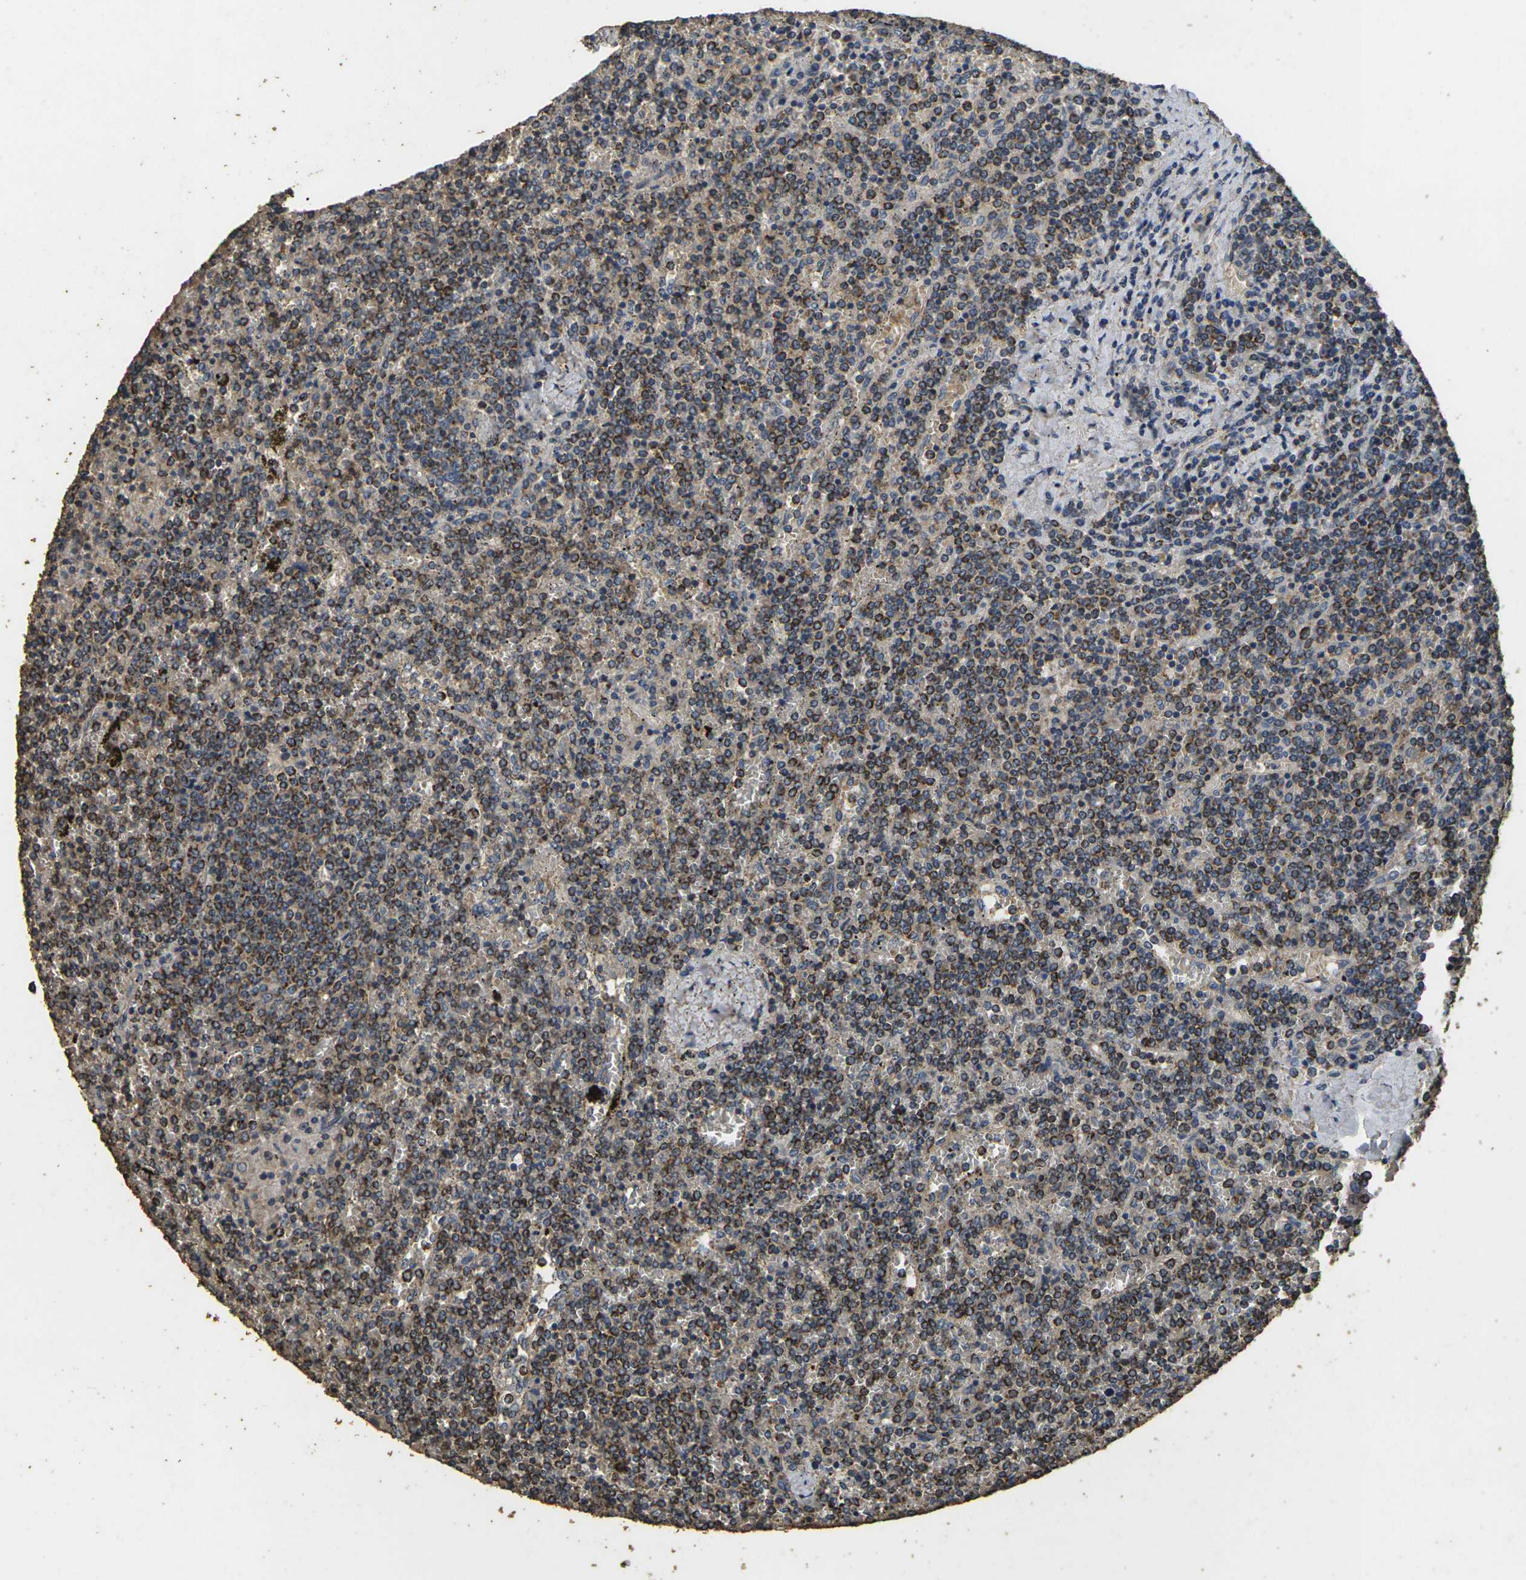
{"staining": {"intensity": "moderate", "quantity": ">75%", "location": "cytoplasmic/membranous"}, "tissue": "lymphoma", "cell_type": "Tumor cells", "image_type": "cancer", "snomed": [{"axis": "morphology", "description": "Malignant lymphoma, non-Hodgkin's type, Low grade"}, {"axis": "topography", "description": "Spleen"}], "caption": "Immunohistochemical staining of human lymphoma displays medium levels of moderate cytoplasmic/membranous expression in about >75% of tumor cells. (DAB (3,3'-diaminobenzidine) IHC with brightfield microscopy, high magnification).", "gene": "MAPK11", "patient": {"sex": "female", "age": 19}}